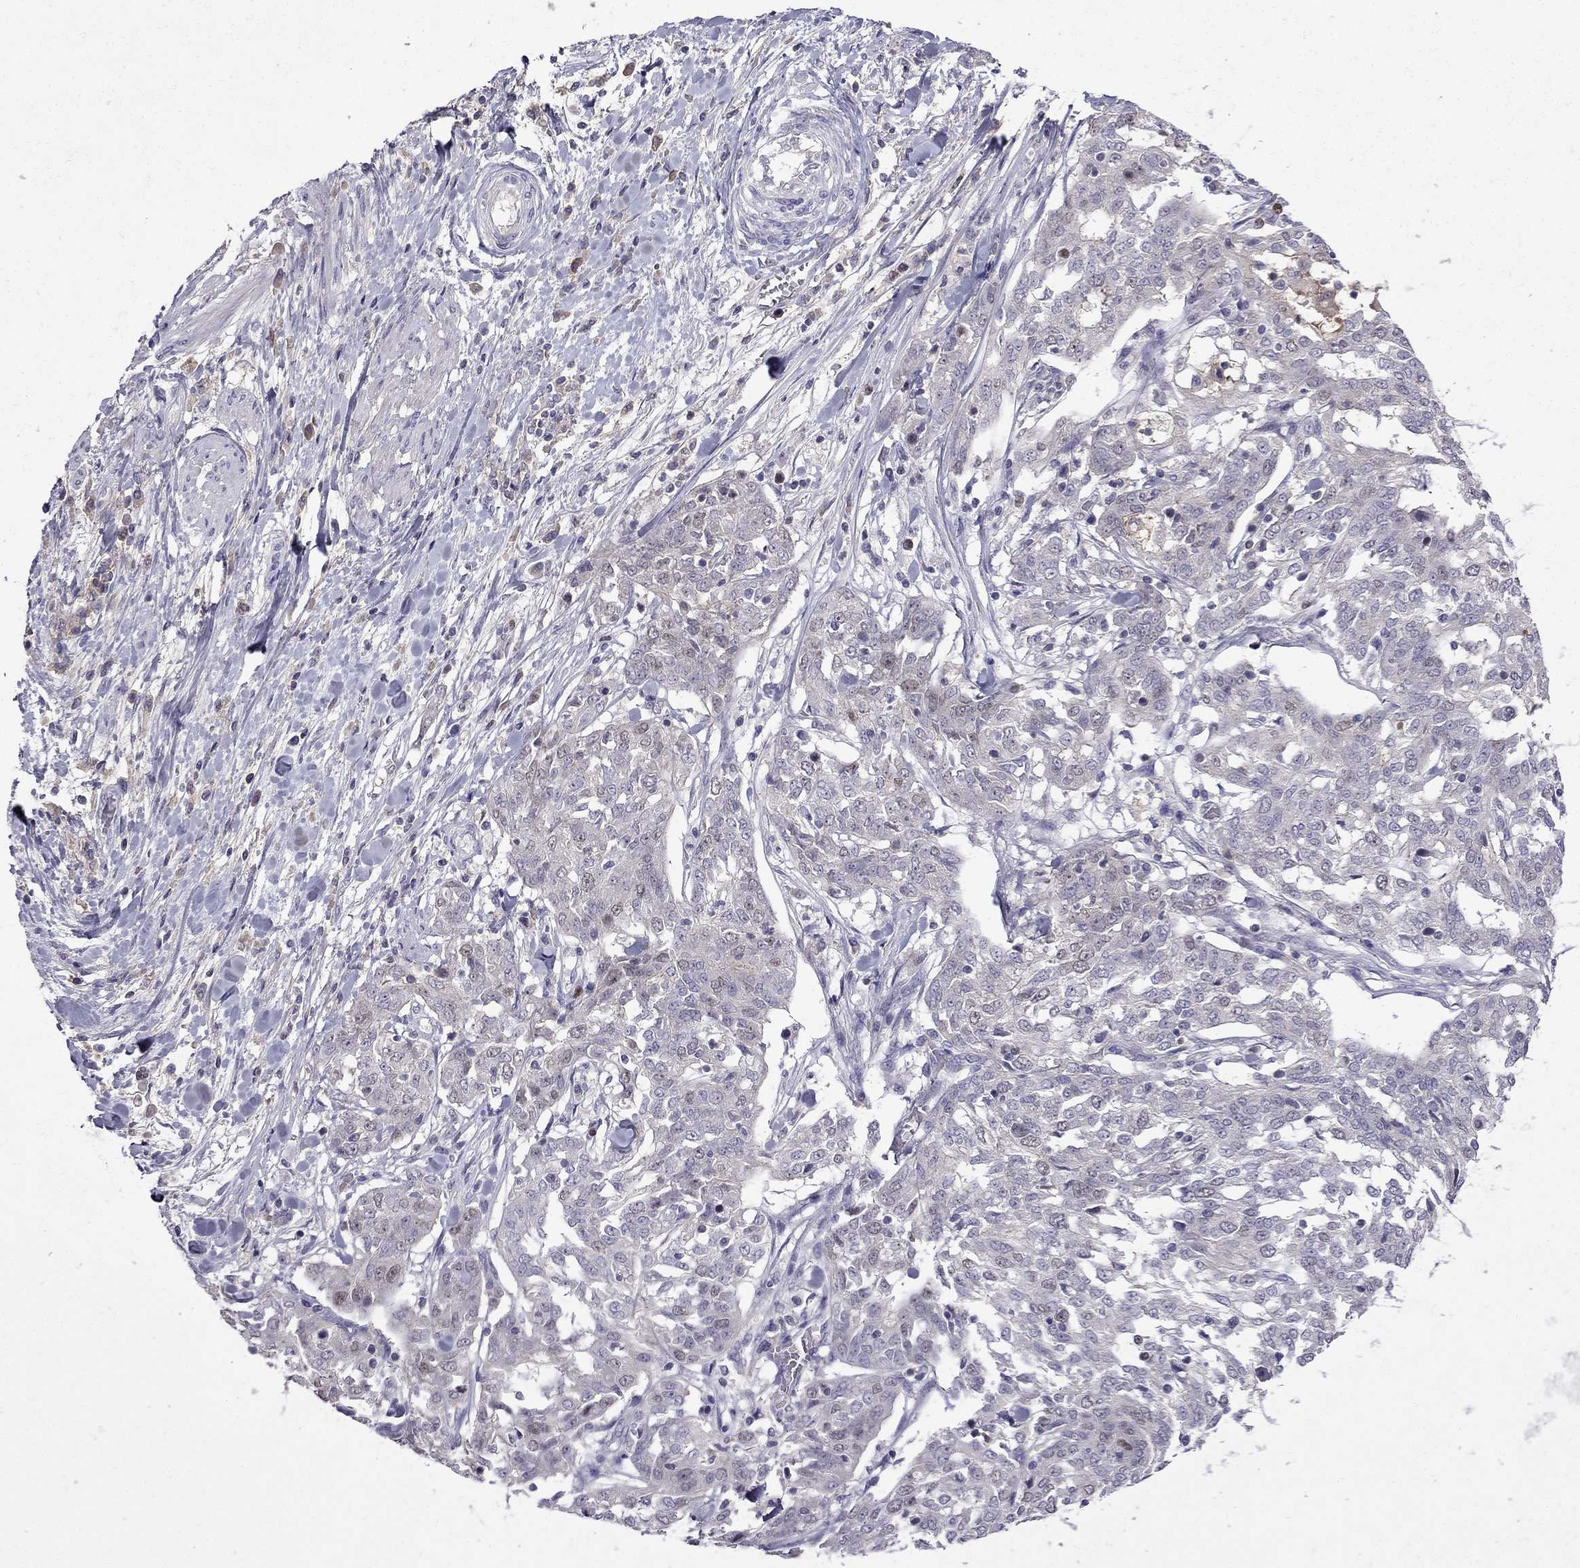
{"staining": {"intensity": "negative", "quantity": "none", "location": "none"}, "tissue": "ovarian cancer", "cell_type": "Tumor cells", "image_type": "cancer", "snomed": [{"axis": "morphology", "description": "Cystadenocarcinoma, serous, NOS"}, {"axis": "topography", "description": "Ovary"}], "caption": "High magnification brightfield microscopy of serous cystadenocarcinoma (ovarian) stained with DAB (brown) and counterstained with hematoxylin (blue): tumor cells show no significant staining.", "gene": "UHRF1", "patient": {"sex": "female", "age": 67}}